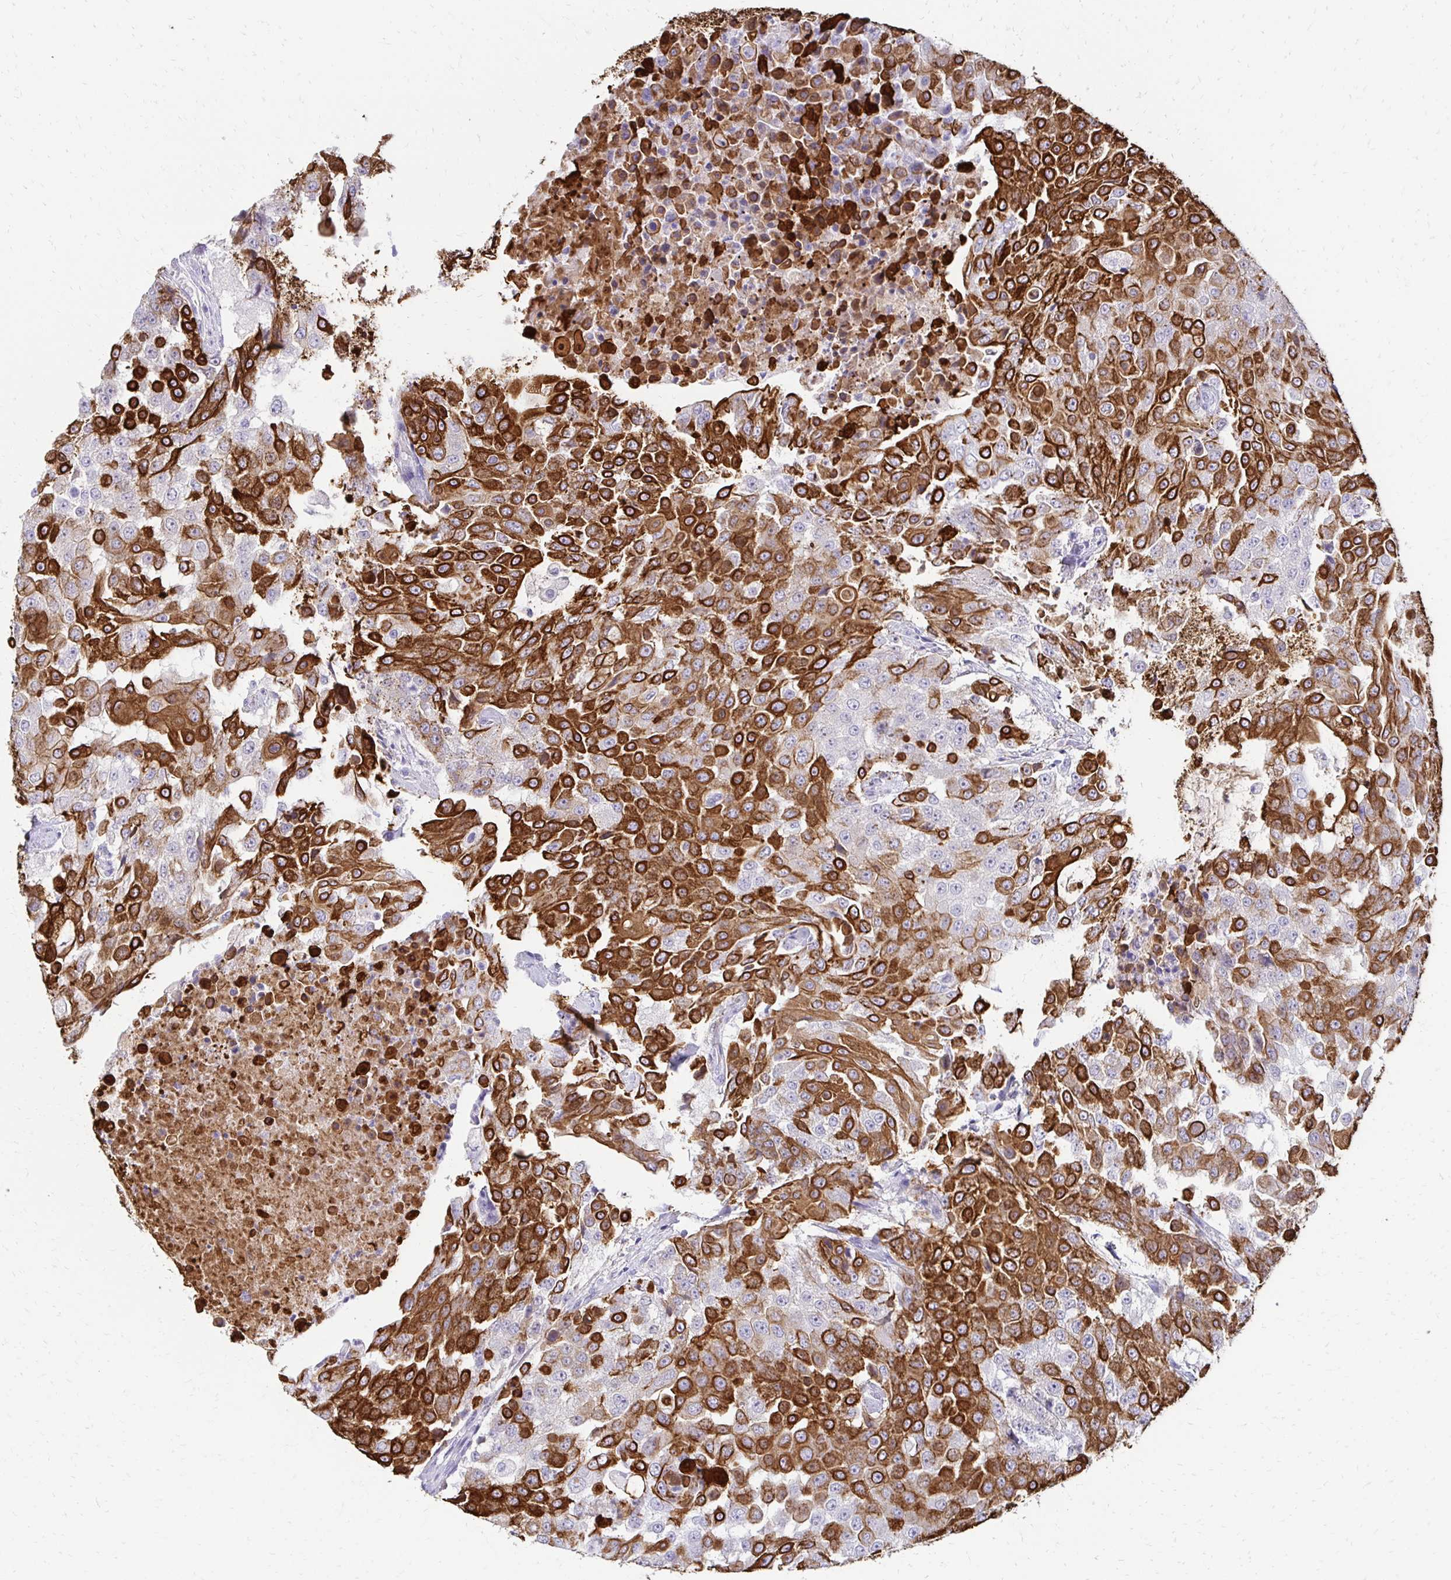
{"staining": {"intensity": "strong", "quantity": ">75%", "location": "cytoplasmic/membranous"}, "tissue": "urothelial cancer", "cell_type": "Tumor cells", "image_type": "cancer", "snomed": [{"axis": "morphology", "description": "Urothelial carcinoma, High grade"}, {"axis": "topography", "description": "Urinary bladder"}], "caption": "Protein staining by immunohistochemistry (IHC) shows strong cytoplasmic/membranous staining in about >75% of tumor cells in urothelial cancer. Ihc stains the protein of interest in brown and the nuclei are stained blue.", "gene": "C1QTNF2", "patient": {"sex": "female", "age": 63}}